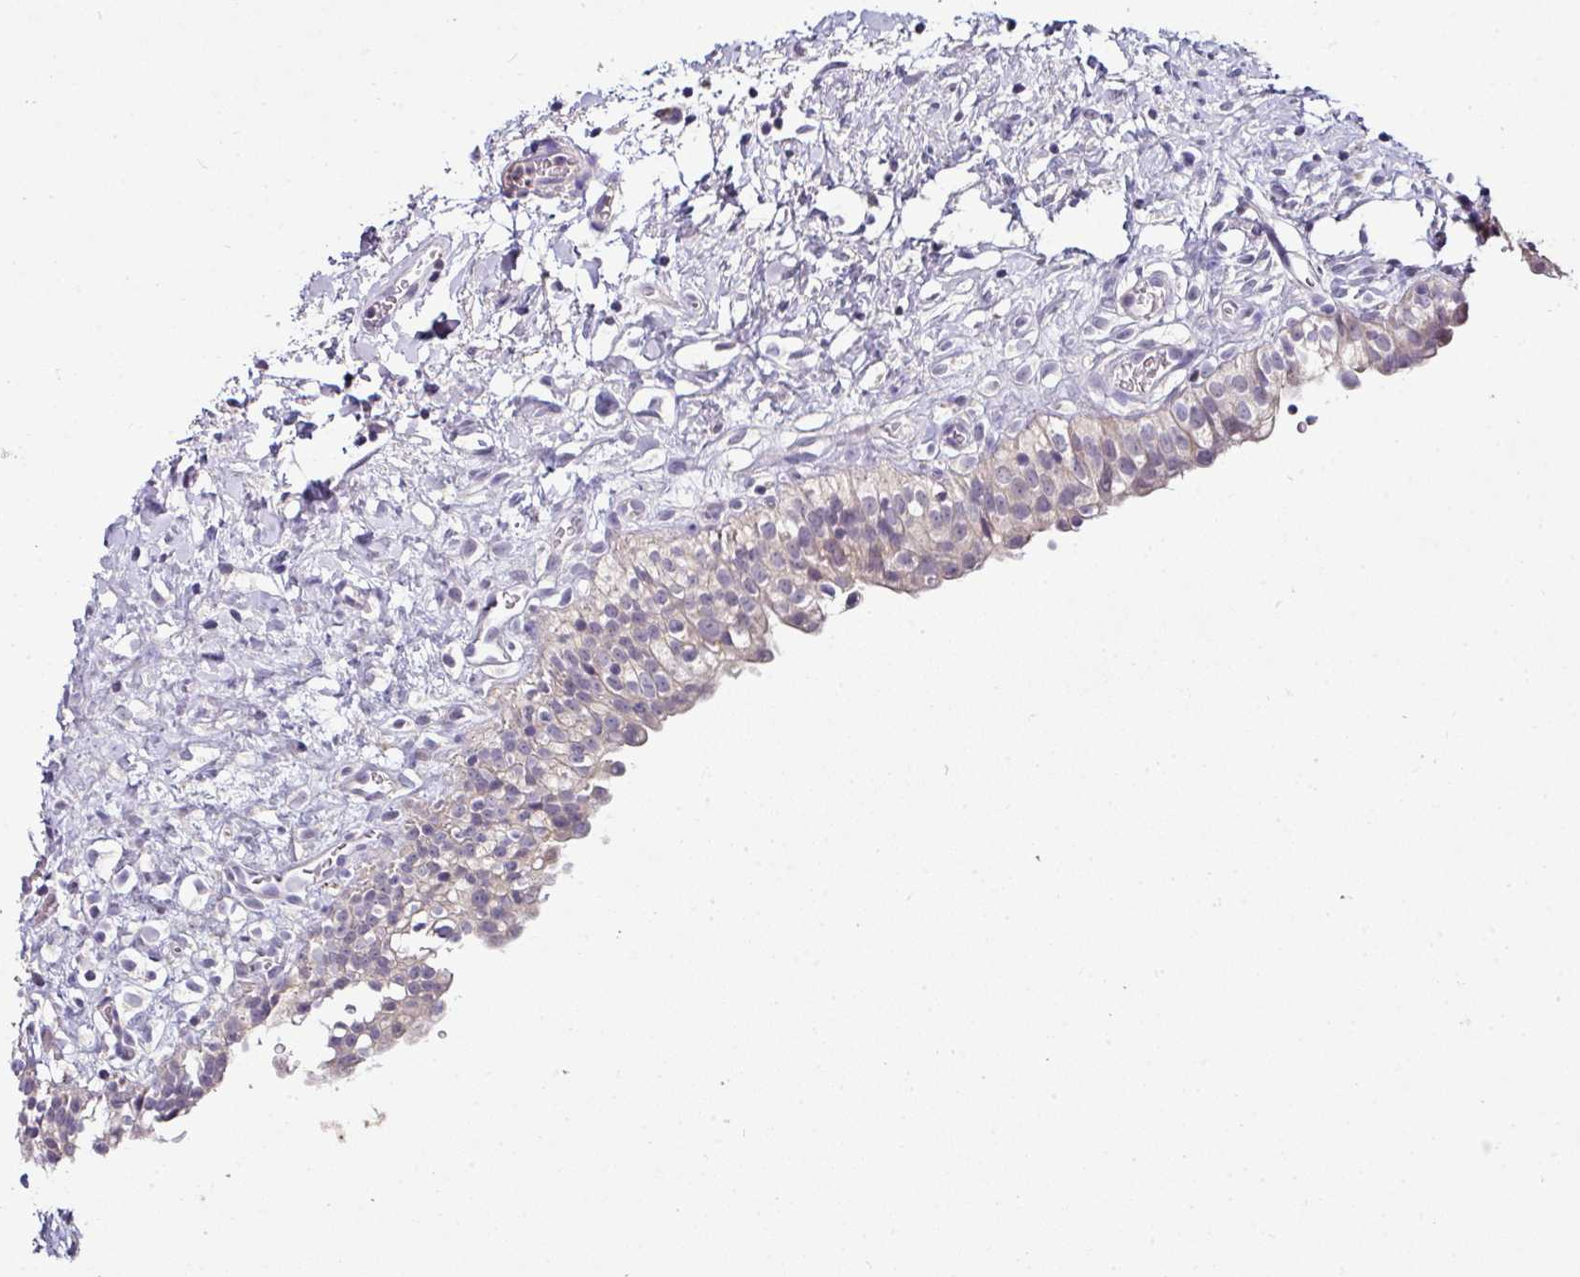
{"staining": {"intensity": "negative", "quantity": "none", "location": "none"}, "tissue": "urinary bladder", "cell_type": "Urothelial cells", "image_type": "normal", "snomed": [{"axis": "morphology", "description": "Normal tissue, NOS"}, {"axis": "topography", "description": "Urinary bladder"}], "caption": "Urinary bladder stained for a protein using immunohistochemistry (IHC) displays no positivity urothelial cells.", "gene": "AEBP2", "patient": {"sex": "male", "age": 51}}